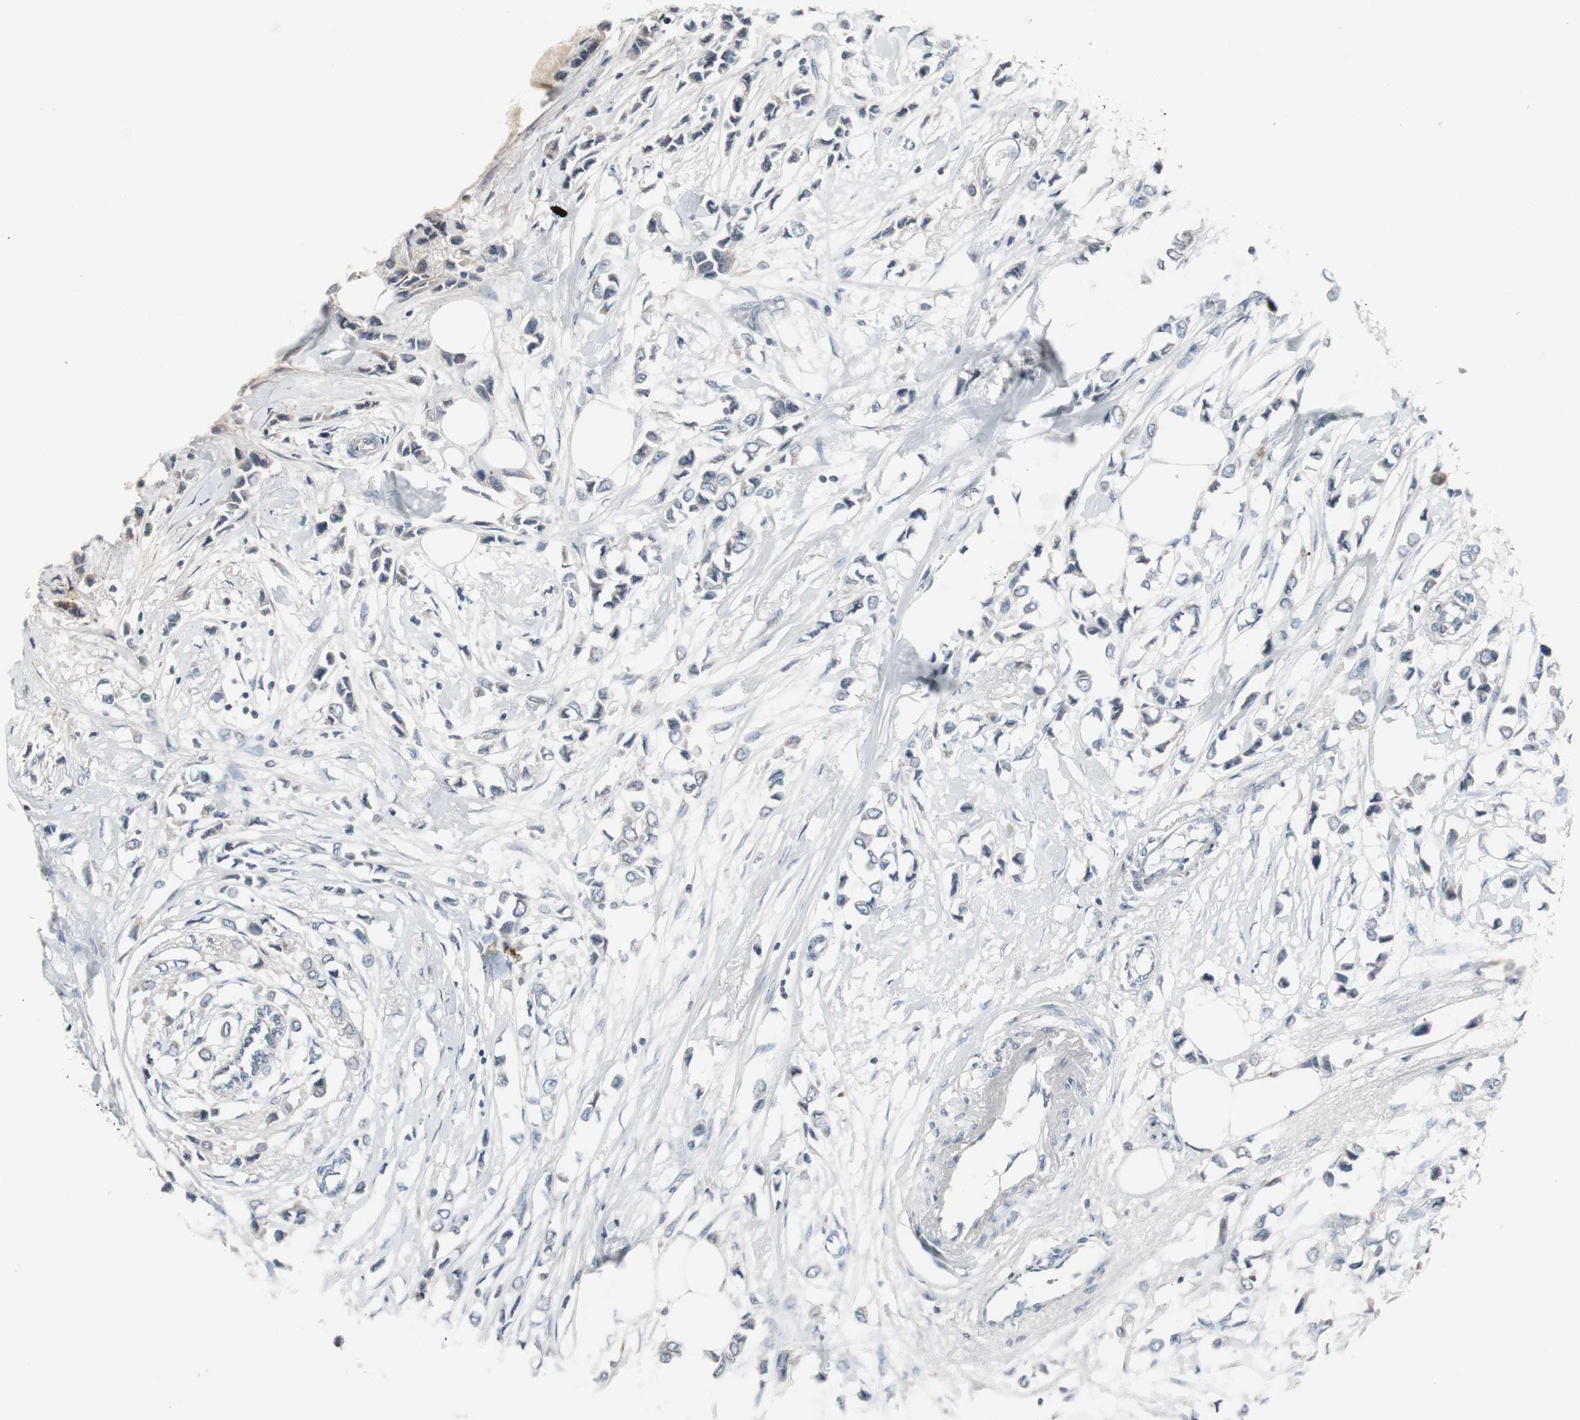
{"staining": {"intensity": "negative", "quantity": "none", "location": "none"}, "tissue": "breast cancer", "cell_type": "Tumor cells", "image_type": "cancer", "snomed": [{"axis": "morphology", "description": "Lobular carcinoma"}, {"axis": "topography", "description": "Breast"}], "caption": "This is a photomicrograph of IHC staining of breast cancer, which shows no expression in tumor cells.", "gene": "ACAA1", "patient": {"sex": "female", "age": 51}}